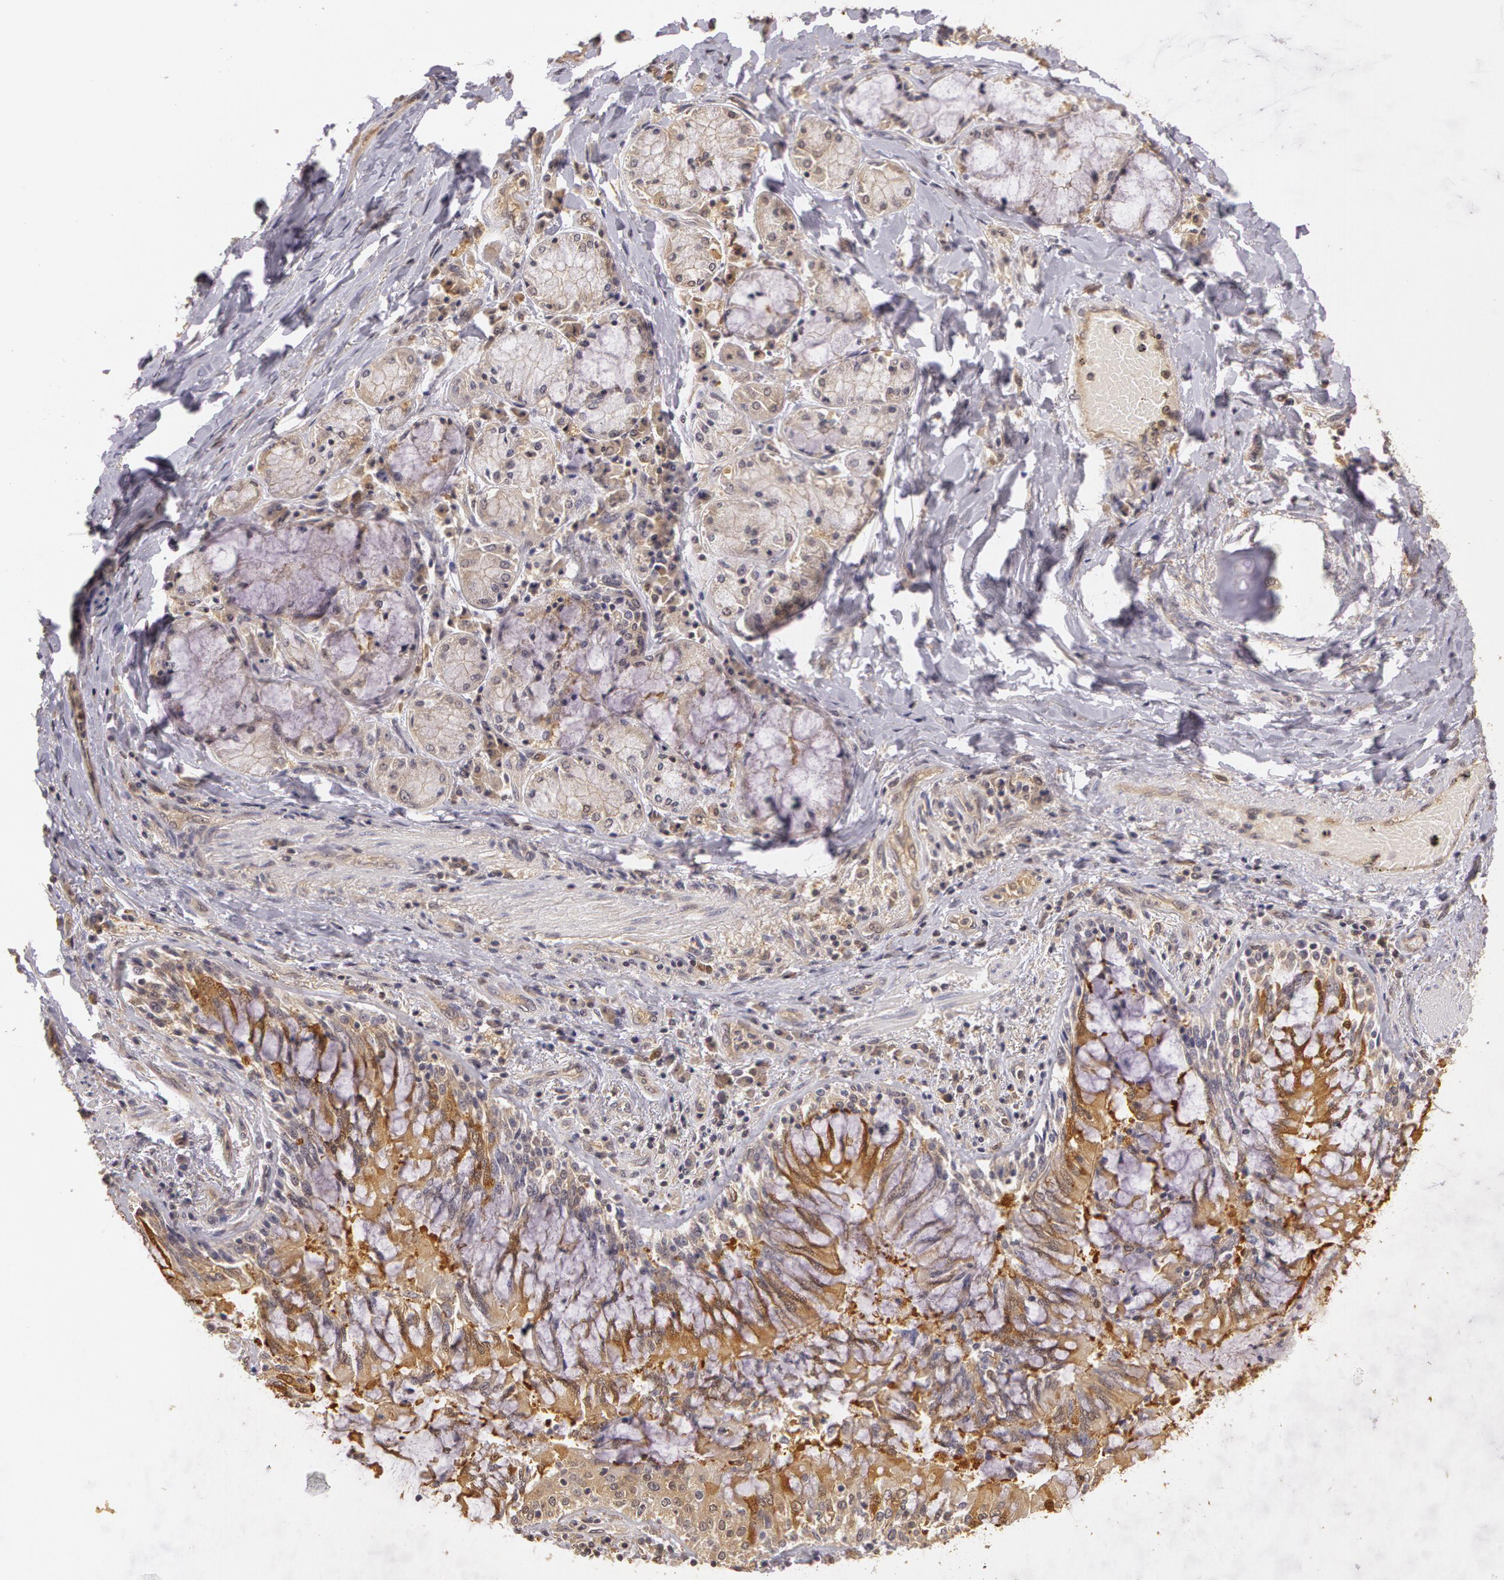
{"staining": {"intensity": "moderate", "quantity": ">75%", "location": "cytoplasmic/membranous"}, "tissue": "adipose tissue", "cell_type": "Adipocytes", "image_type": "normal", "snomed": [{"axis": "morphology", "description": "Normal tissue, NOS"}, {"axis": "morphology", "description": "Adenocarcinoma, NOS"}, {"axis": "topography", "description": "Cartilage tissue"}, {"axis": "topography", "description": "Lung"}], "caption": "A high-resolution micrograph shows immunohistochemistry staining of unremarkable adipose tissue, which reveals moderate cytoplasmic/membranous positivity in approximately >75% of adipocytes.", "gene": "AHSA1", "patient": {"sex": "female", "age": 67}}